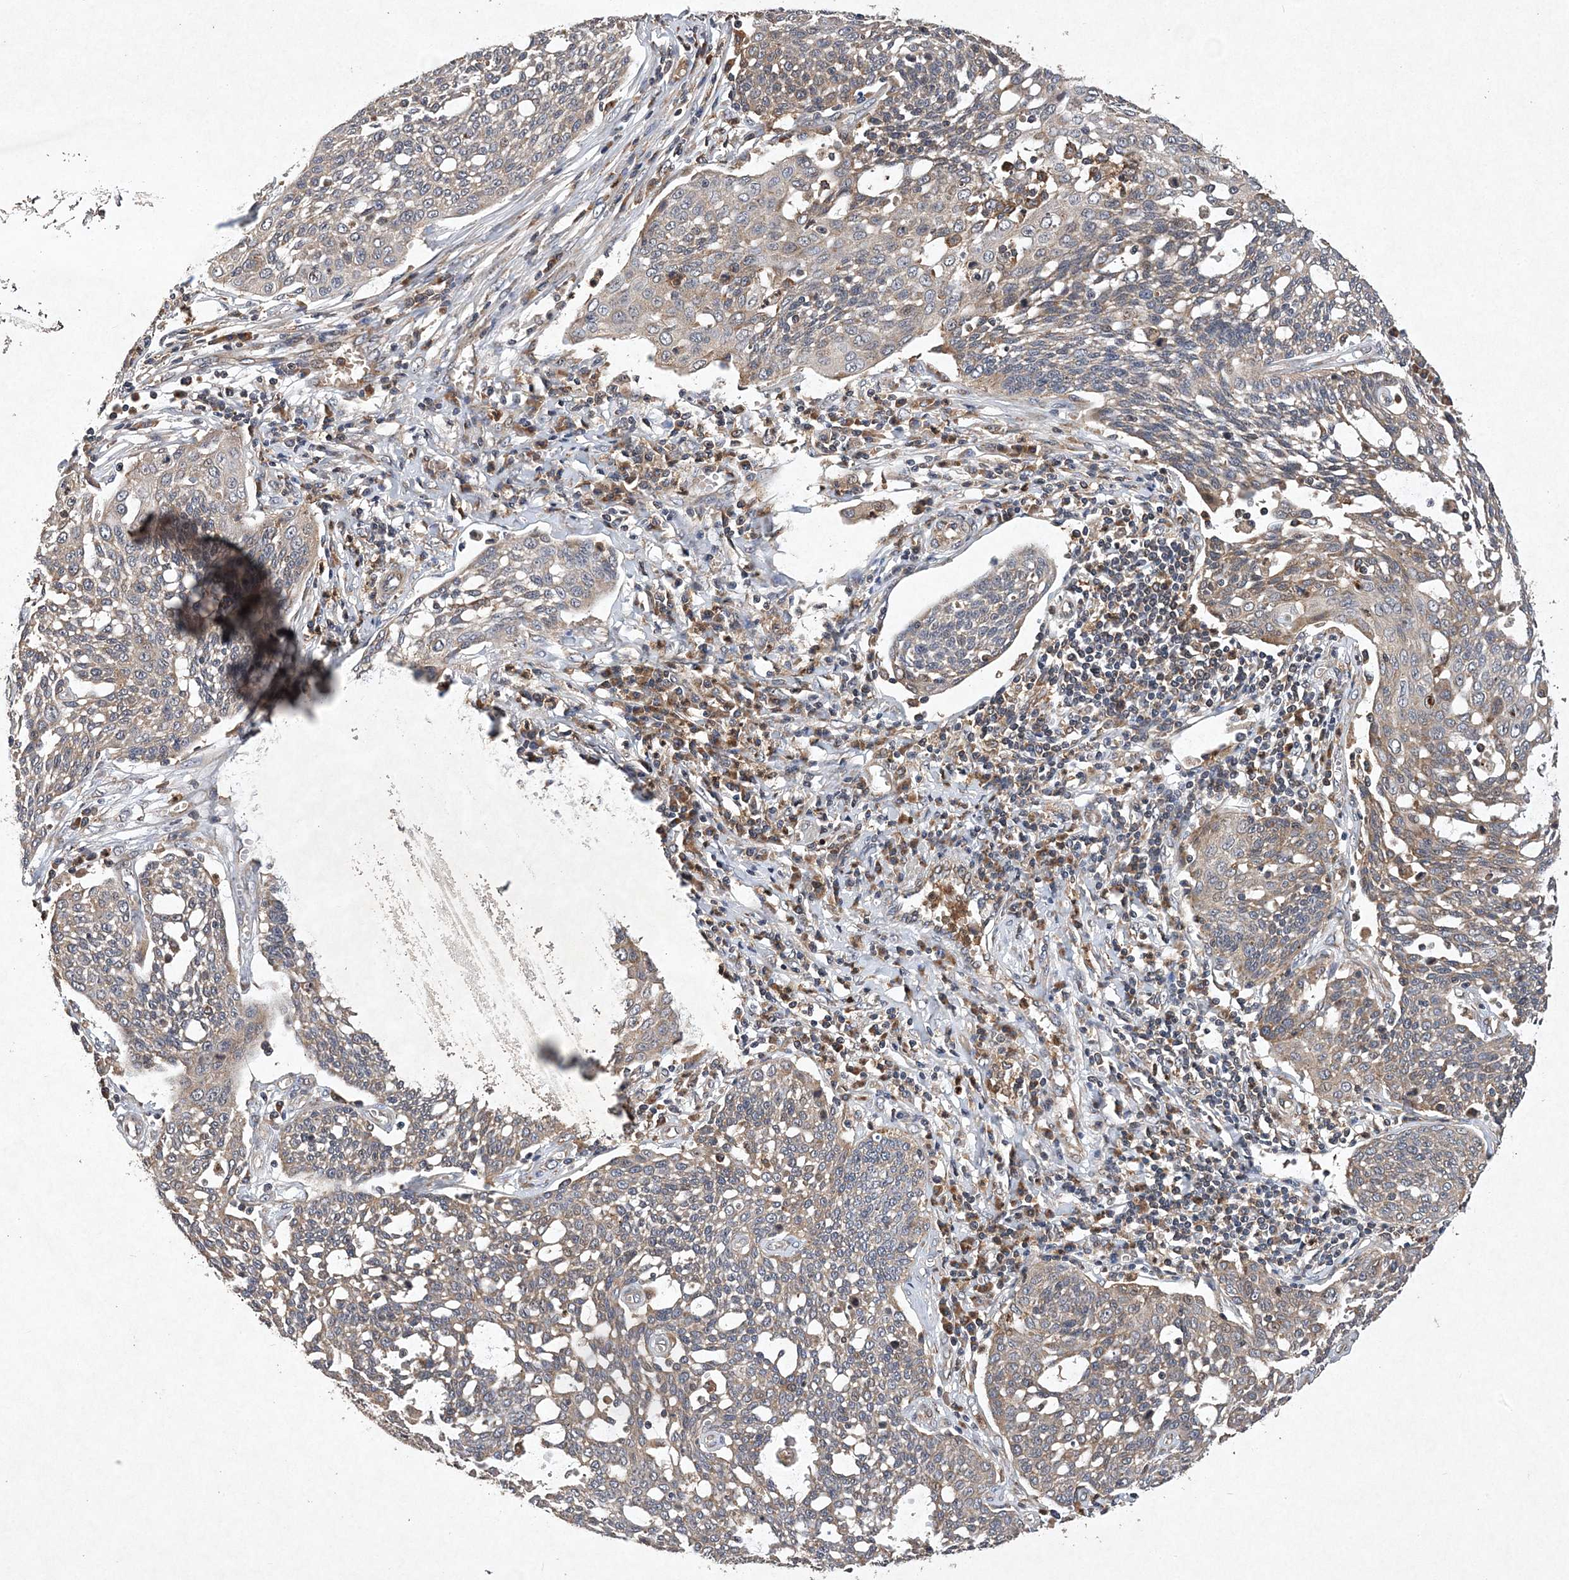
{"staining": {"intensity": "weak", "quantity": "<25%", "location": "cytoplasmic/membranous"}, "tissue": "cervical cancer", "cell_type": "Tumor cells", "image_type": "cancer", "snomed": [{"axis": "morphology", "description": "Squamous cell carcinoma, NOS"}, {"axis": "topography", "description": "Cervix"}], "caption": "A photomicrograph of human cervical cancer (squamous cell carcinoma) is negative for staining in tumor cells.", "gene": "PROSER1", "patient": {"sex": "female", "age": 34}}